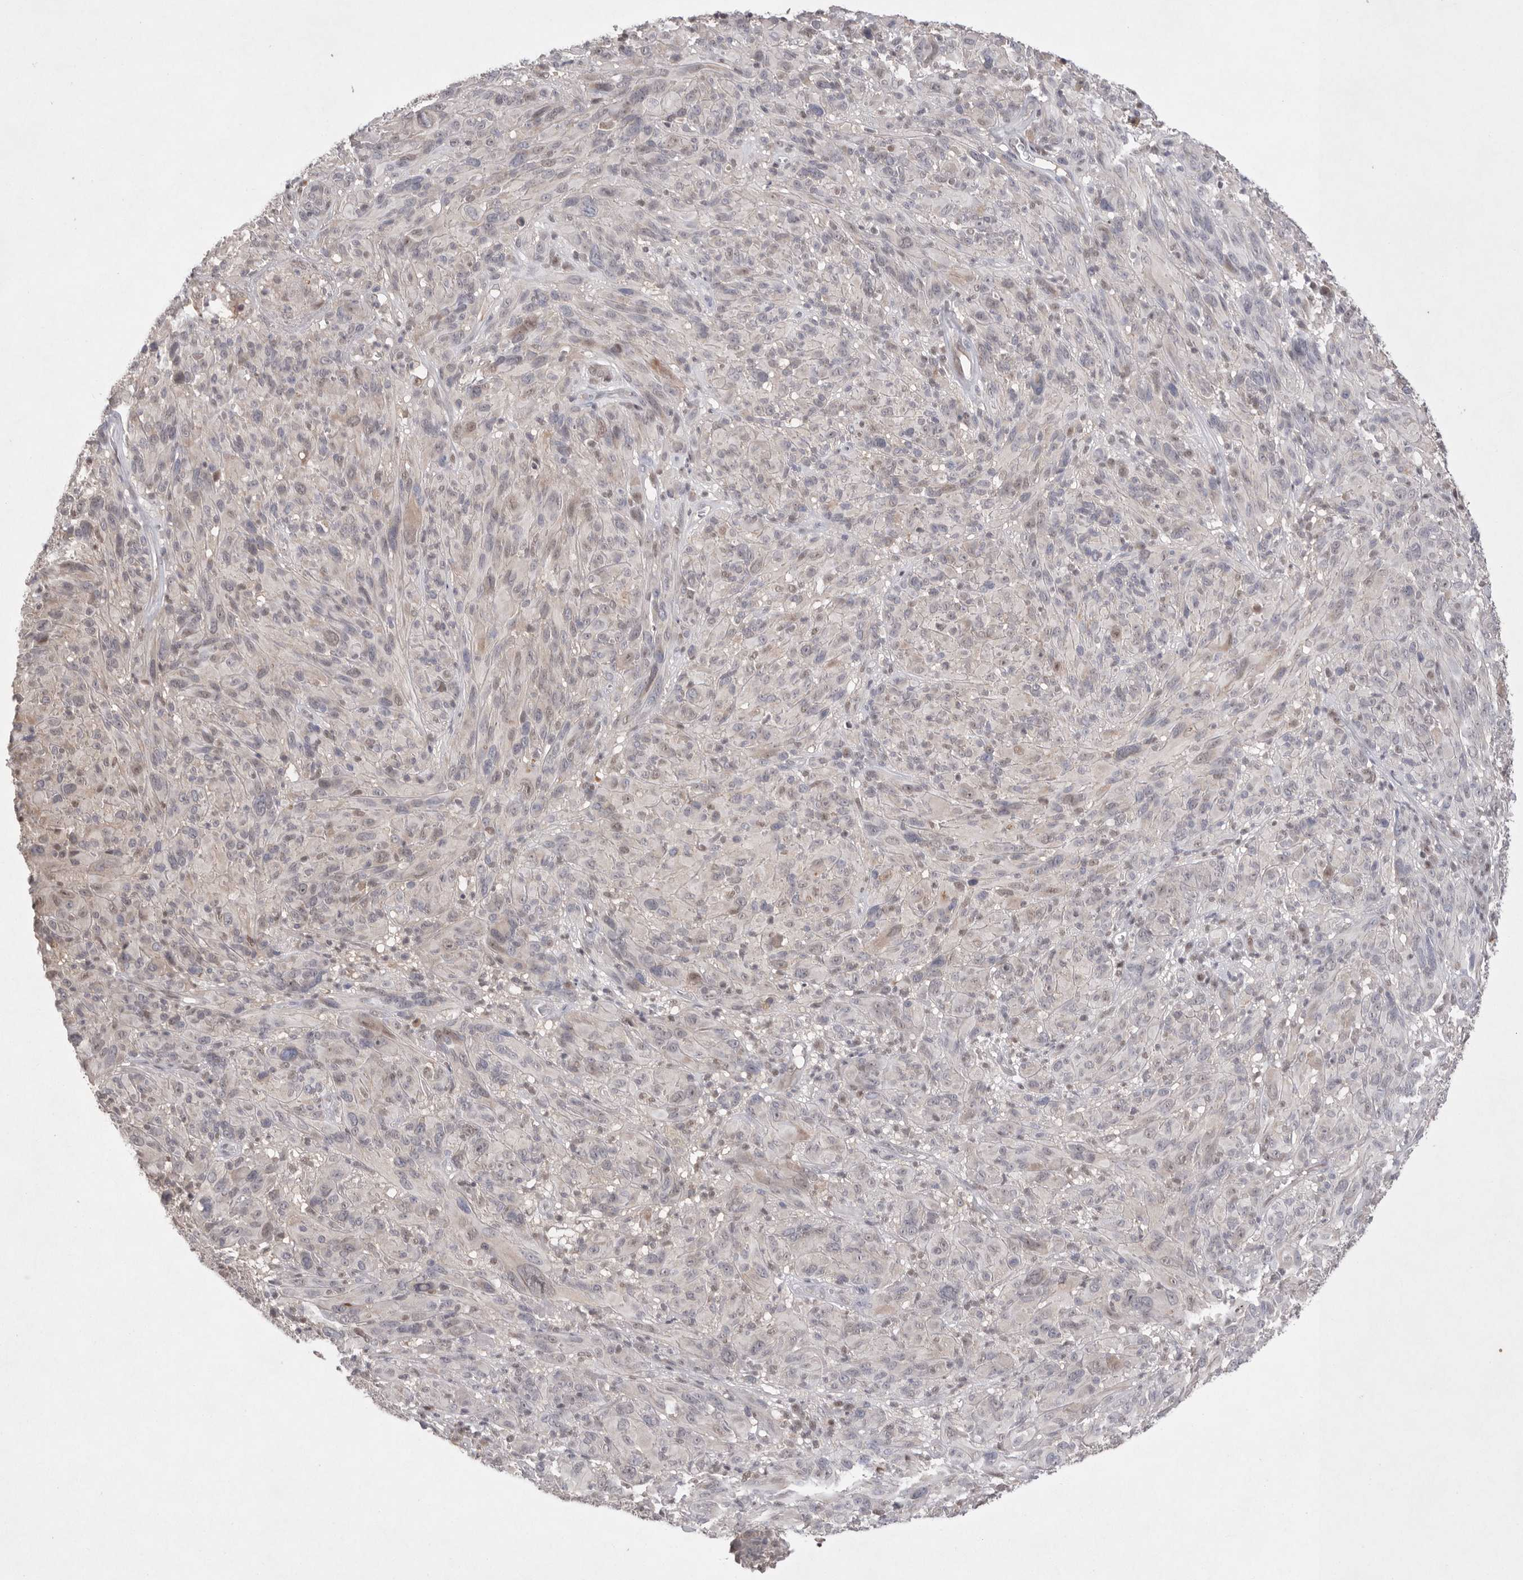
{"staining": {"intensity": "negative", "quantity": "none", "location": "none"}, "tissue": "melanoma", "cell_type": "Tumor cells", "image_type": "cancer", "snomed": [{"axis": "morphology", "description": "Malignant melanoma, NOS"}, {"axis": "topography", "description": "Skin of head"}], "caption": "Immunohistochemistry (IHC) micrograph of neoplastic tissue: human malignant melanoma stained with DAB shows no significant protein staining in tumor cells.", "gene": "HUS1", "patient": {"sex": "male", "age": 96}}